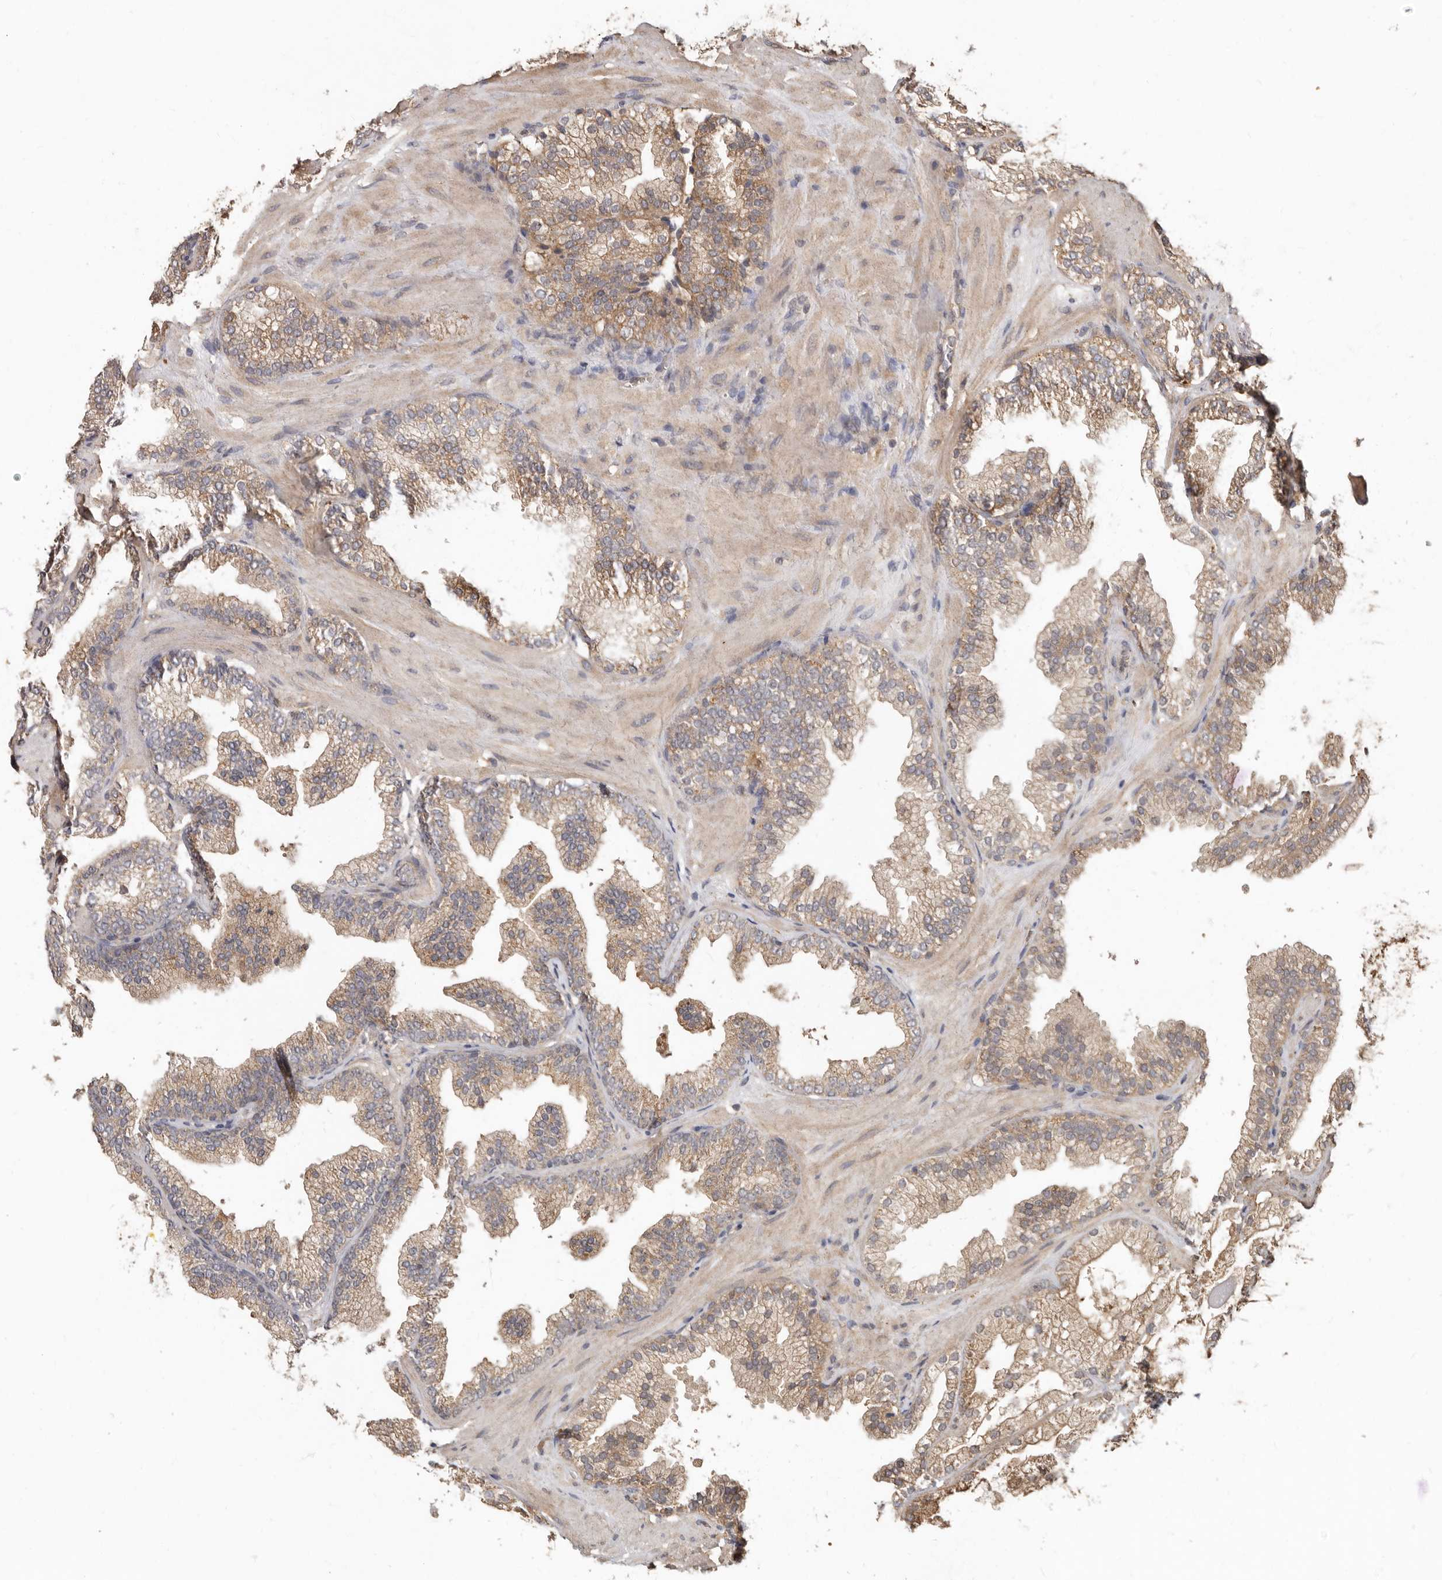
{"staining": {"intensity": "moderate", "quantity": "25%-75%", "location": "cytoplasmic/membranous"}, "tissue": "prostate cancer", "cell_type": "Tumor cells", "image_type": "cancer", "snomed": [{"axis": "morphology", "description": "Adenocarcinoma, High grade"}, {"axis": "topography", "description": "Prostate"}], "caption": "DAB immunohistochemical staining of human prostate cancer displays moderate cytoplasmic/membranous protein expression in about 25%-75% of tumor cells. (Brightfield microscopy of DAB IHC at high magnification).", "gene": "RSPO2", "patient": {"sex": "male", "age": 58}}